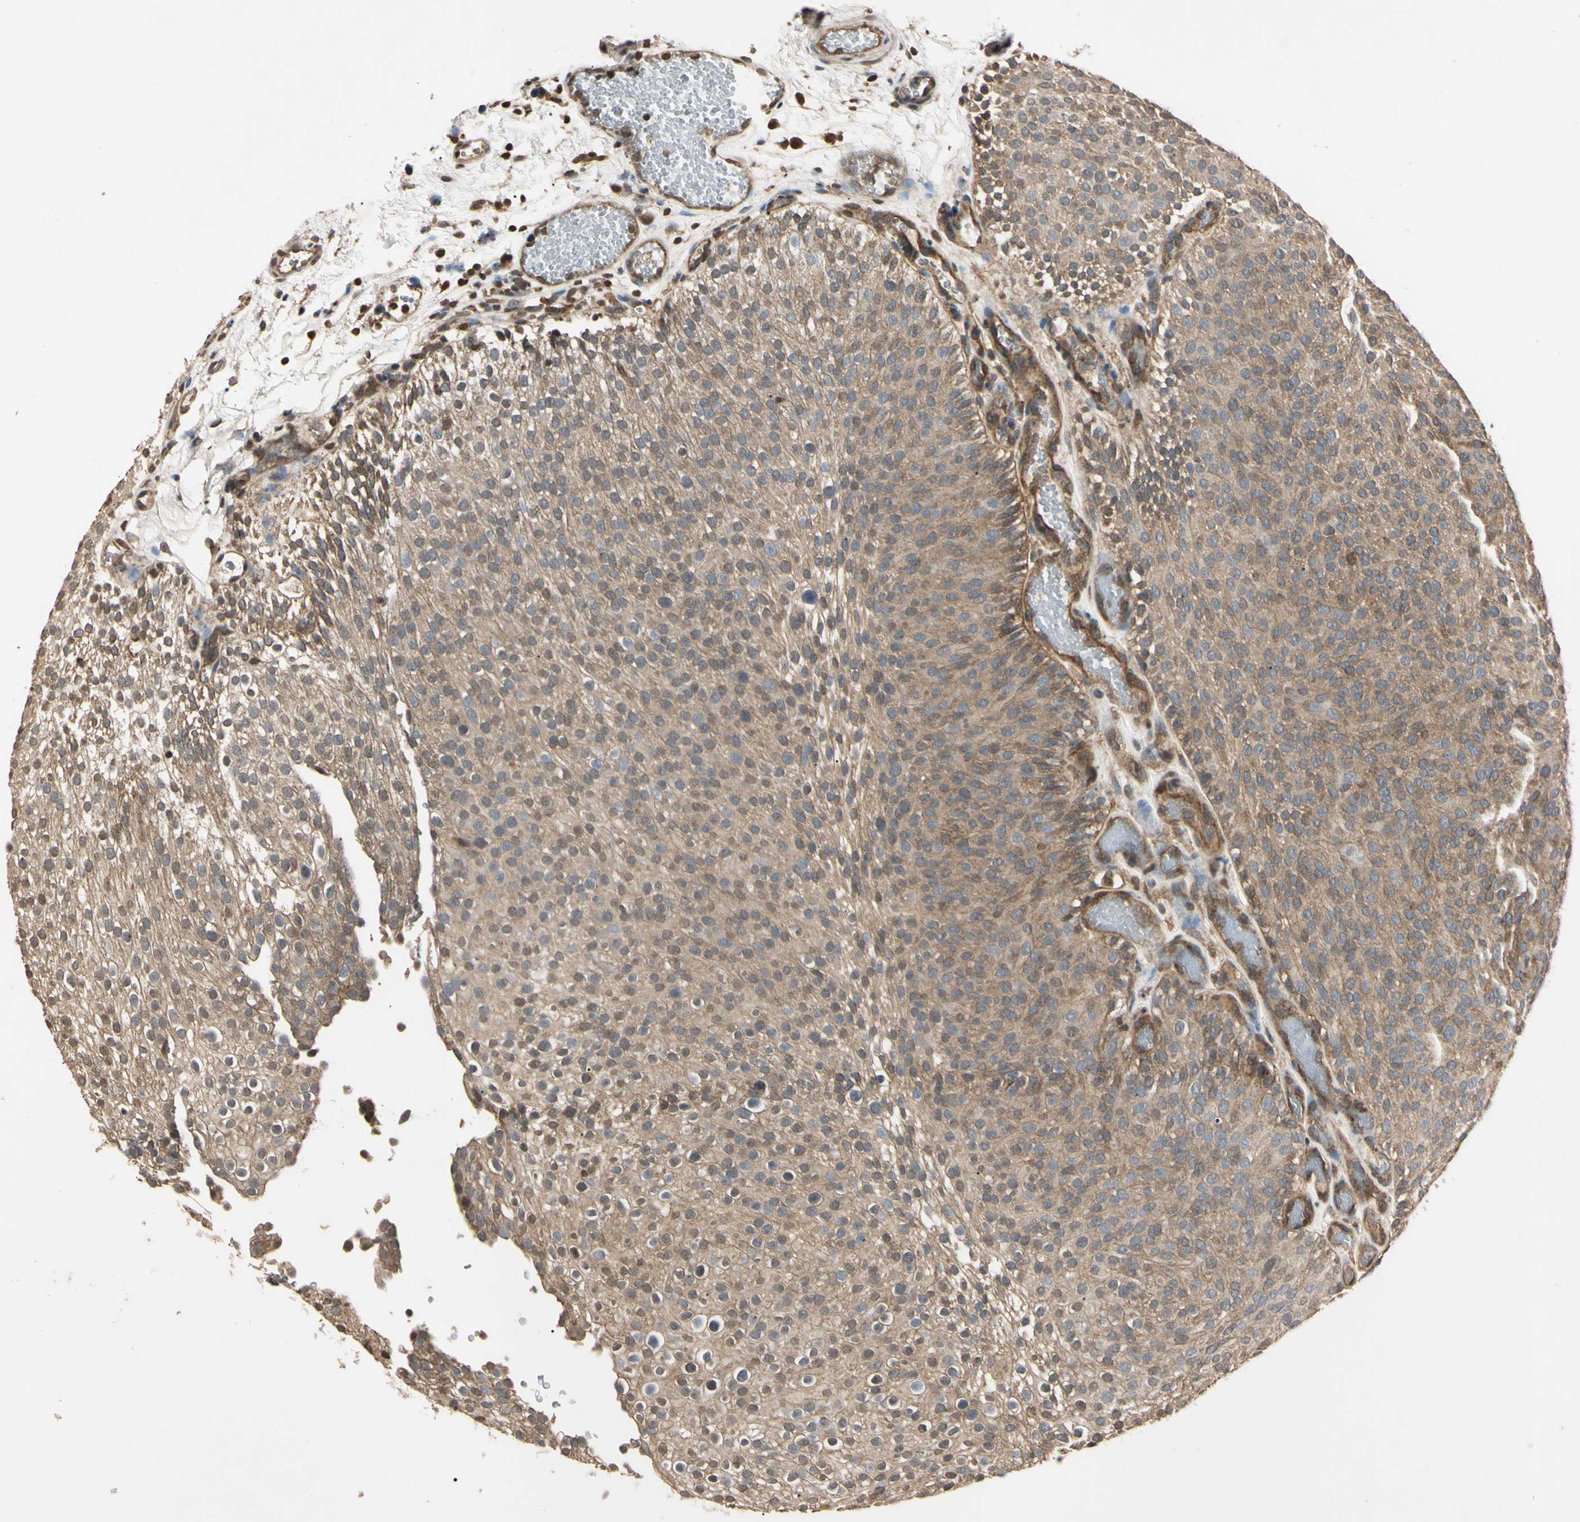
{"staining": {"intensity": "moderate", "quantity": "25%-75%", "location": "cytoplasmic/membranous"}, "tissue": "urothelial cancer", "cell_type": "Tumor cells", "image_type": "cancer", "snomed": [{"axis": "morphology", "description": "Urothelial carcinoma, Low grade"}, {"axis": "topography", "description": "Urinary bladder"}], "caption": "Protein staining of urothelial carcinoma (low-grade) tissue exhibits moderate cytoplasmic/membranous expression in about 25%-75% of tumor cells.", "gene": "EPN1", "patient": {"sex": "male", "age": 78}}